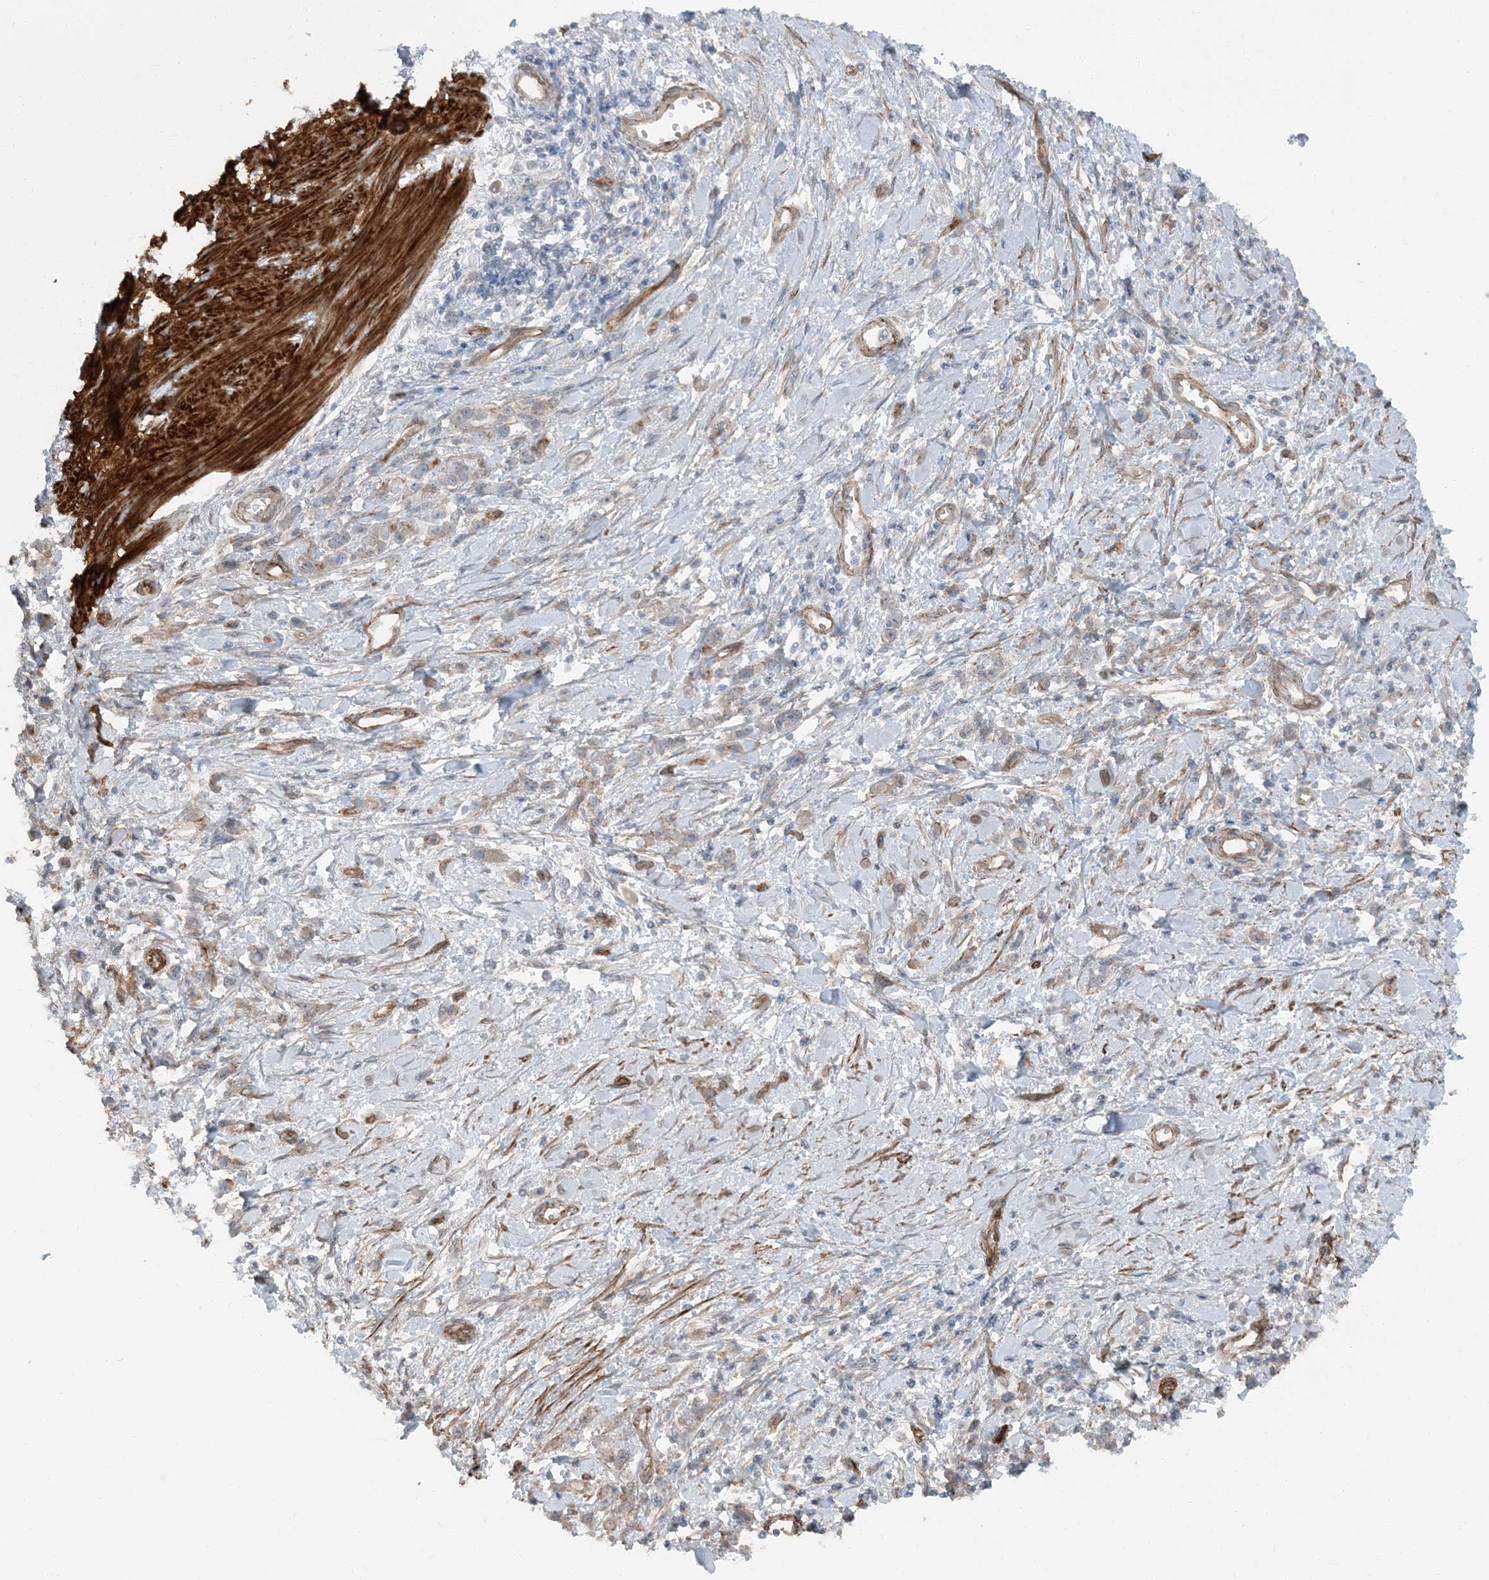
{"staining": {"intensity": "moderate", "quantity": "<25%", "location": "cytoplasmic/membranous"}, "tissue": "stomach cancer", "cell_type": "Tumor cells", "image_type": "cancer", "snomed": [{"axis": "morphology", "description": "Adenocarcinoma, NOS"}, {"axis": "topography", "description": "Stomach"}], "caption": "Moderate cytoplasmic/membranous staining is identified in about <25% of tumor cells in stomach cancer (adenocarcinoma).", "gene": "ZFP90", "patient": {"sex": "female", "age": 76}}